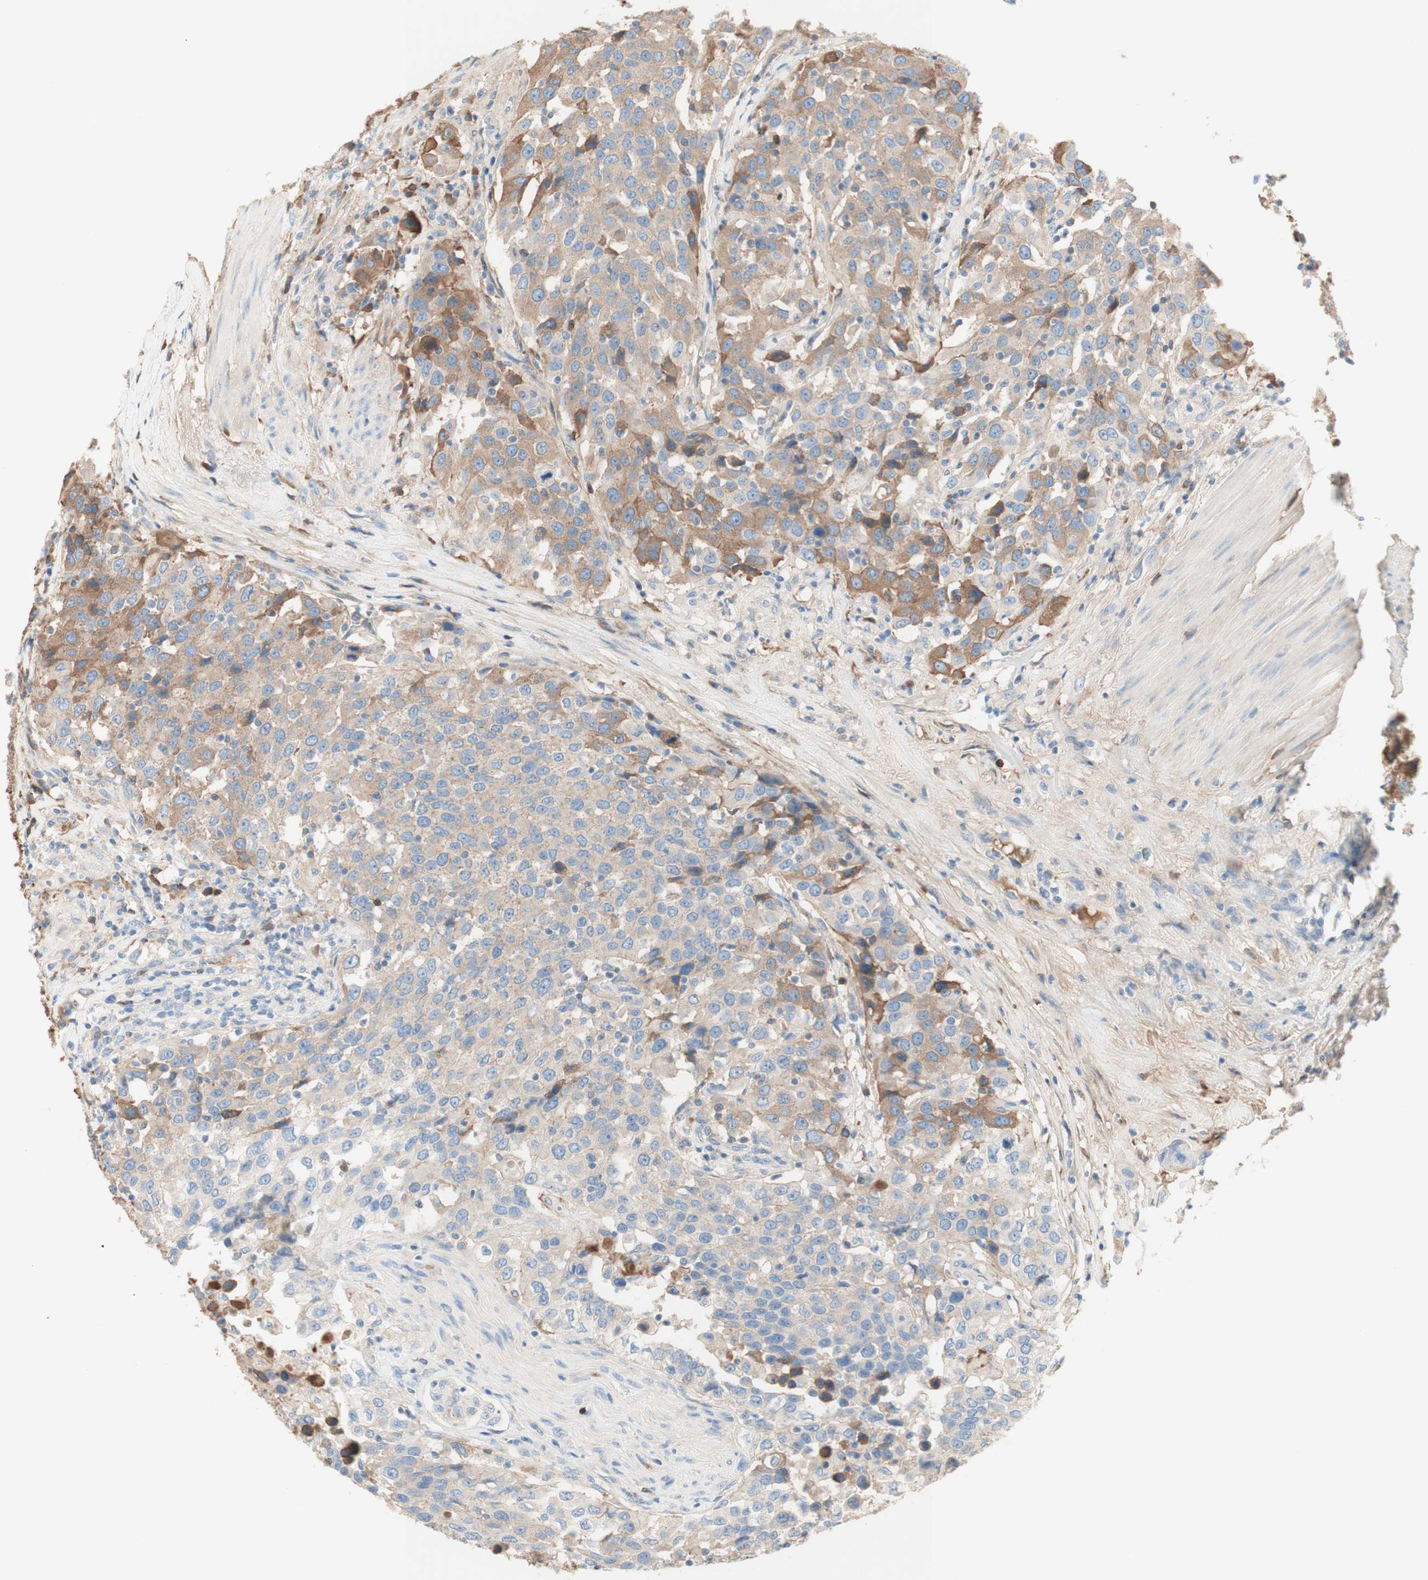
{"staining": {"intensity": "moderate", "quantity": "<25%", "location": "cytoplasmic/membranous"}, "tissue": "urothelial cancer", "cell_type": "Tumor cells", "image_type": "cancer", "snomed": [{"axis": "morphology", "description": "Urothelial carcinoma, High grade"}, {"axis": "topography", "description": "Urinary bladder"}], "caption": "Immunohistochemistry (IHC) of urothelial carcinoma (high-grade) exhibits low levels of moderate cytoplasmic/membranous positivity in approximately <25% of tumor cells.", "gene": "KNG1", "patient": {"sex": "female", "age": 80}}